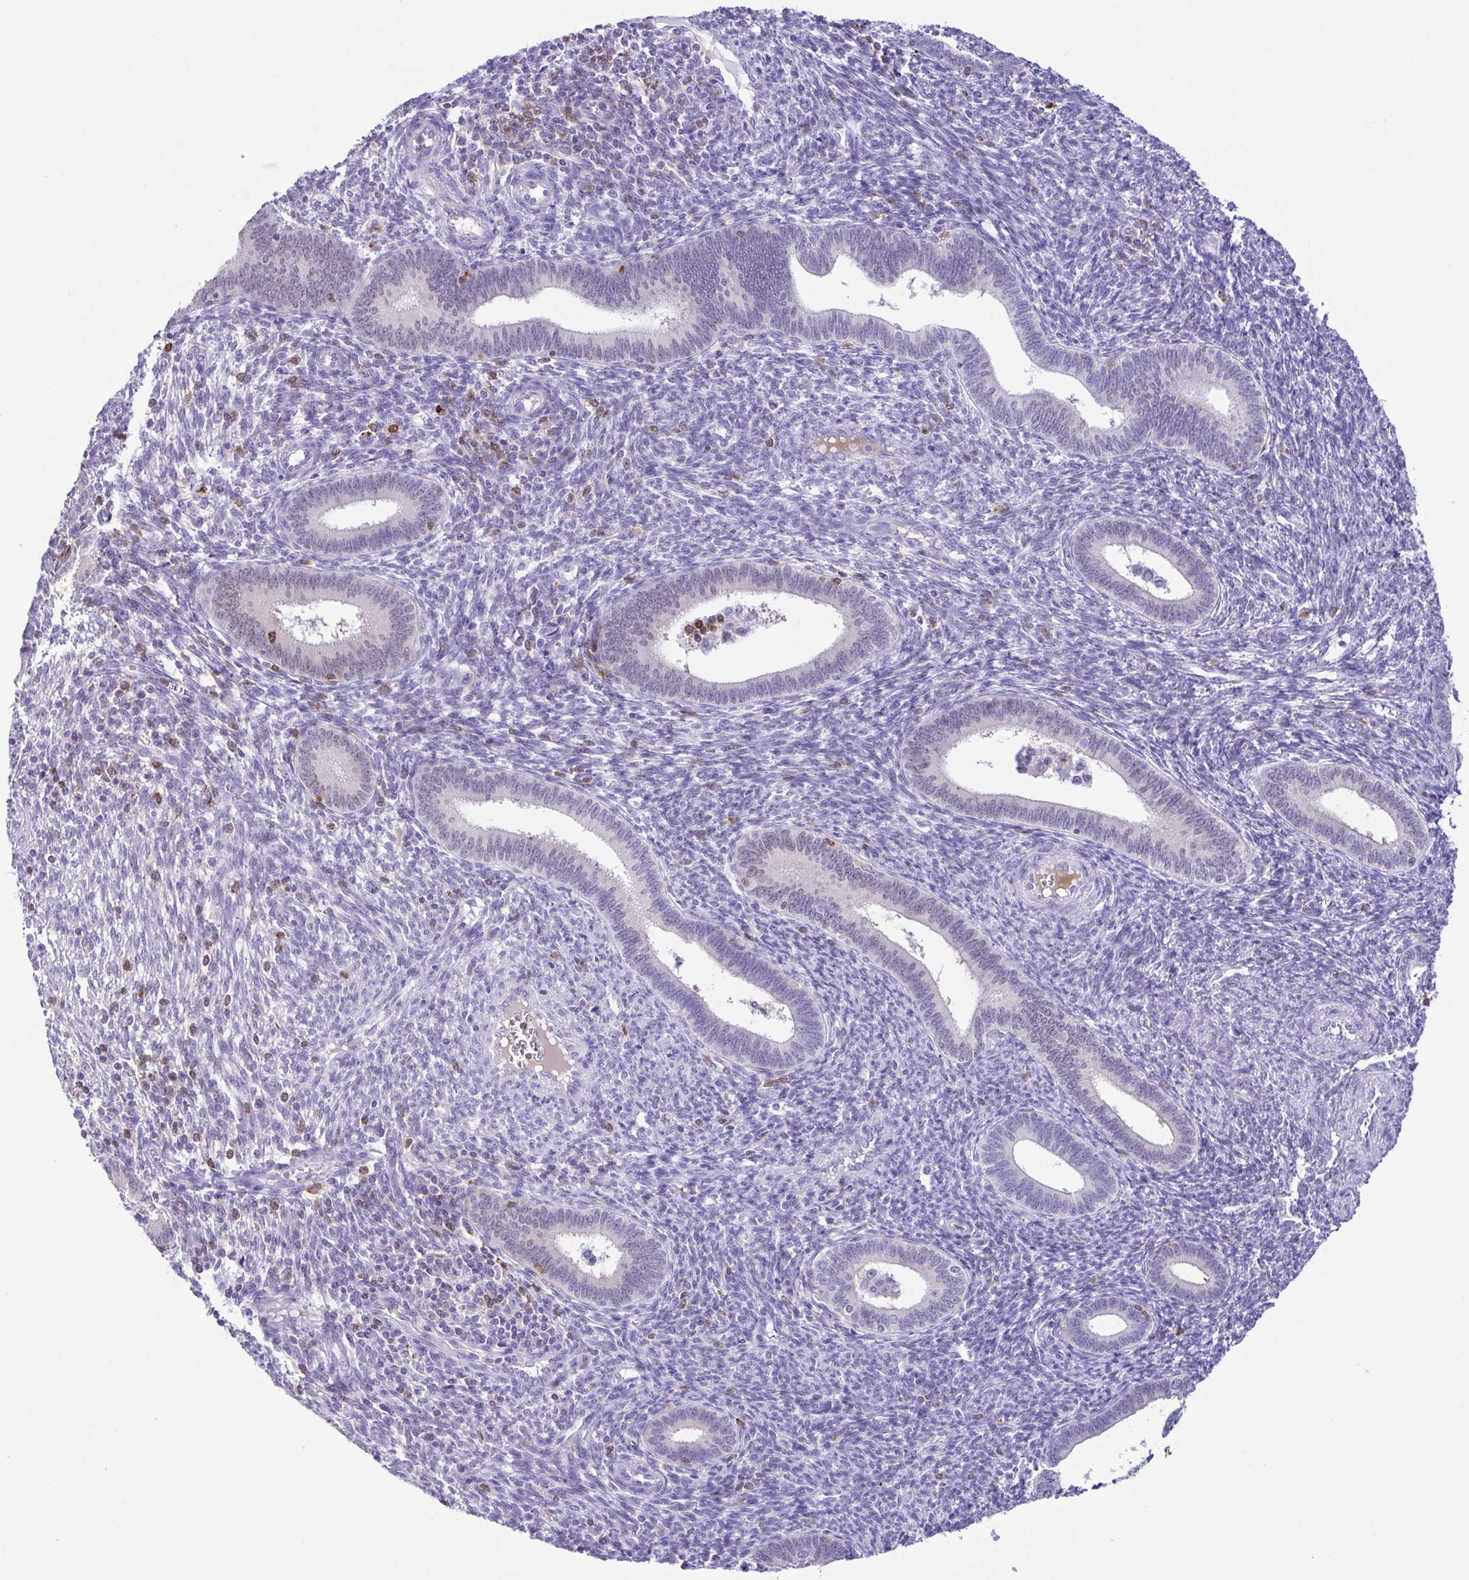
{"staining": {"intensity": "negative", "quantity": "none", "location": "none"}, "tissue": "endometrium", "cell_type": "Cells in endometrial stroma", "image_type": "normal", "snomed": [{"axis": "morphology", "description": "Normal tissue, NOS"}, {"axis": "topography", "description": "Endometrium"}], "caption": "Image shows no protein expression in cells in endometrial stroma of normal endometrium.", "gene": "PGLYRP1", "patient": {"sex": "female", "age": 41}}